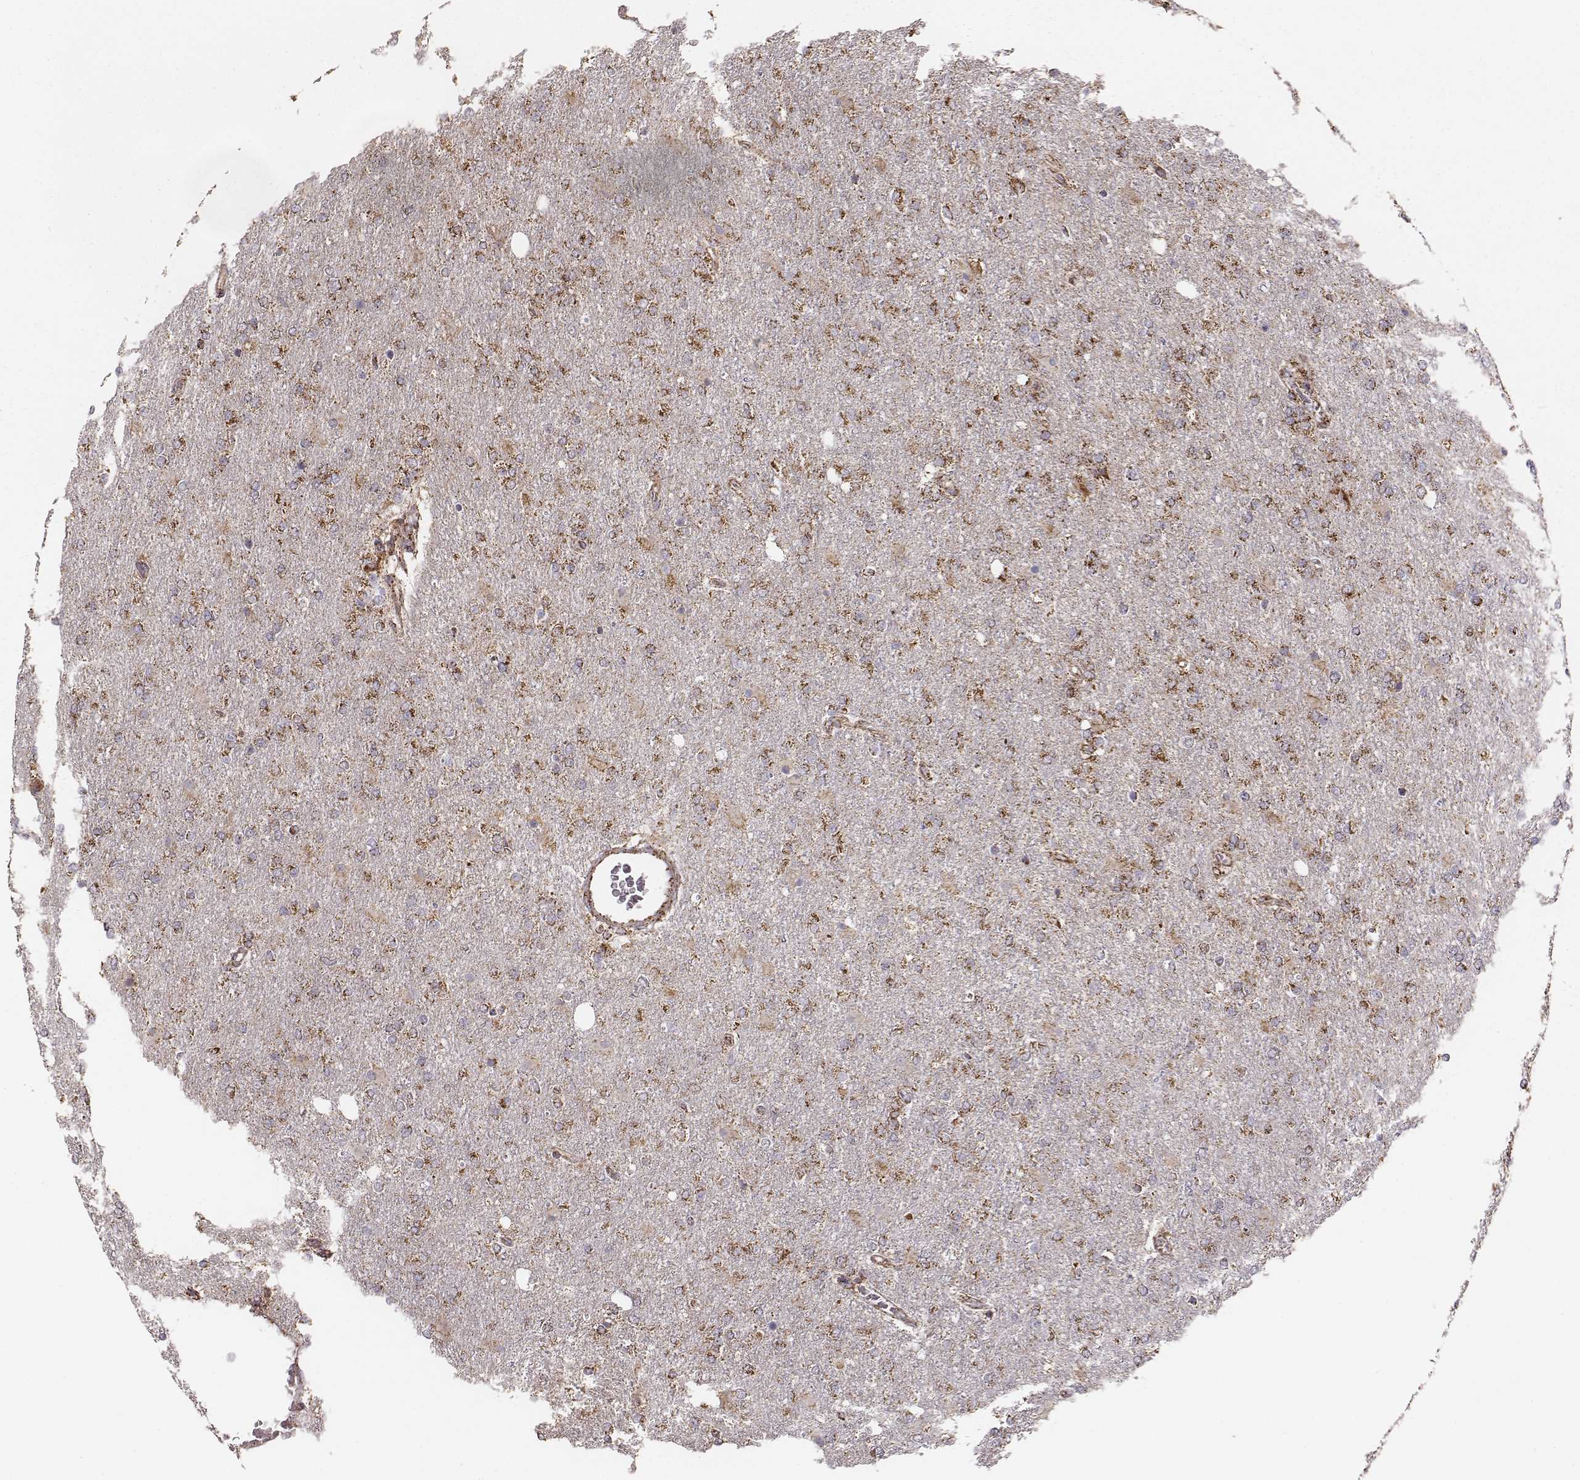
{"staining": {"intensity": "moderate", "quantity": ">75%", "location": "cytoplasmic/membranous"}, "tissue": "glioma", "cell_type": "Tumor cells", "image_type": "cancer", "snomed": [{"axis": "morphology", "description": "Glioma, malignant, High grade"}, {"axis": "topography", "description": "Cerebral cortex"}], "caption": "High-grade glioma (malignant) was stained to show a protein in brown. There is medium levels of moderate cytoplasmic/membranous positivity in about >75% of tumor cells.", "gene": "TUFM", "patient": {"sex": "male", "age": 70}}